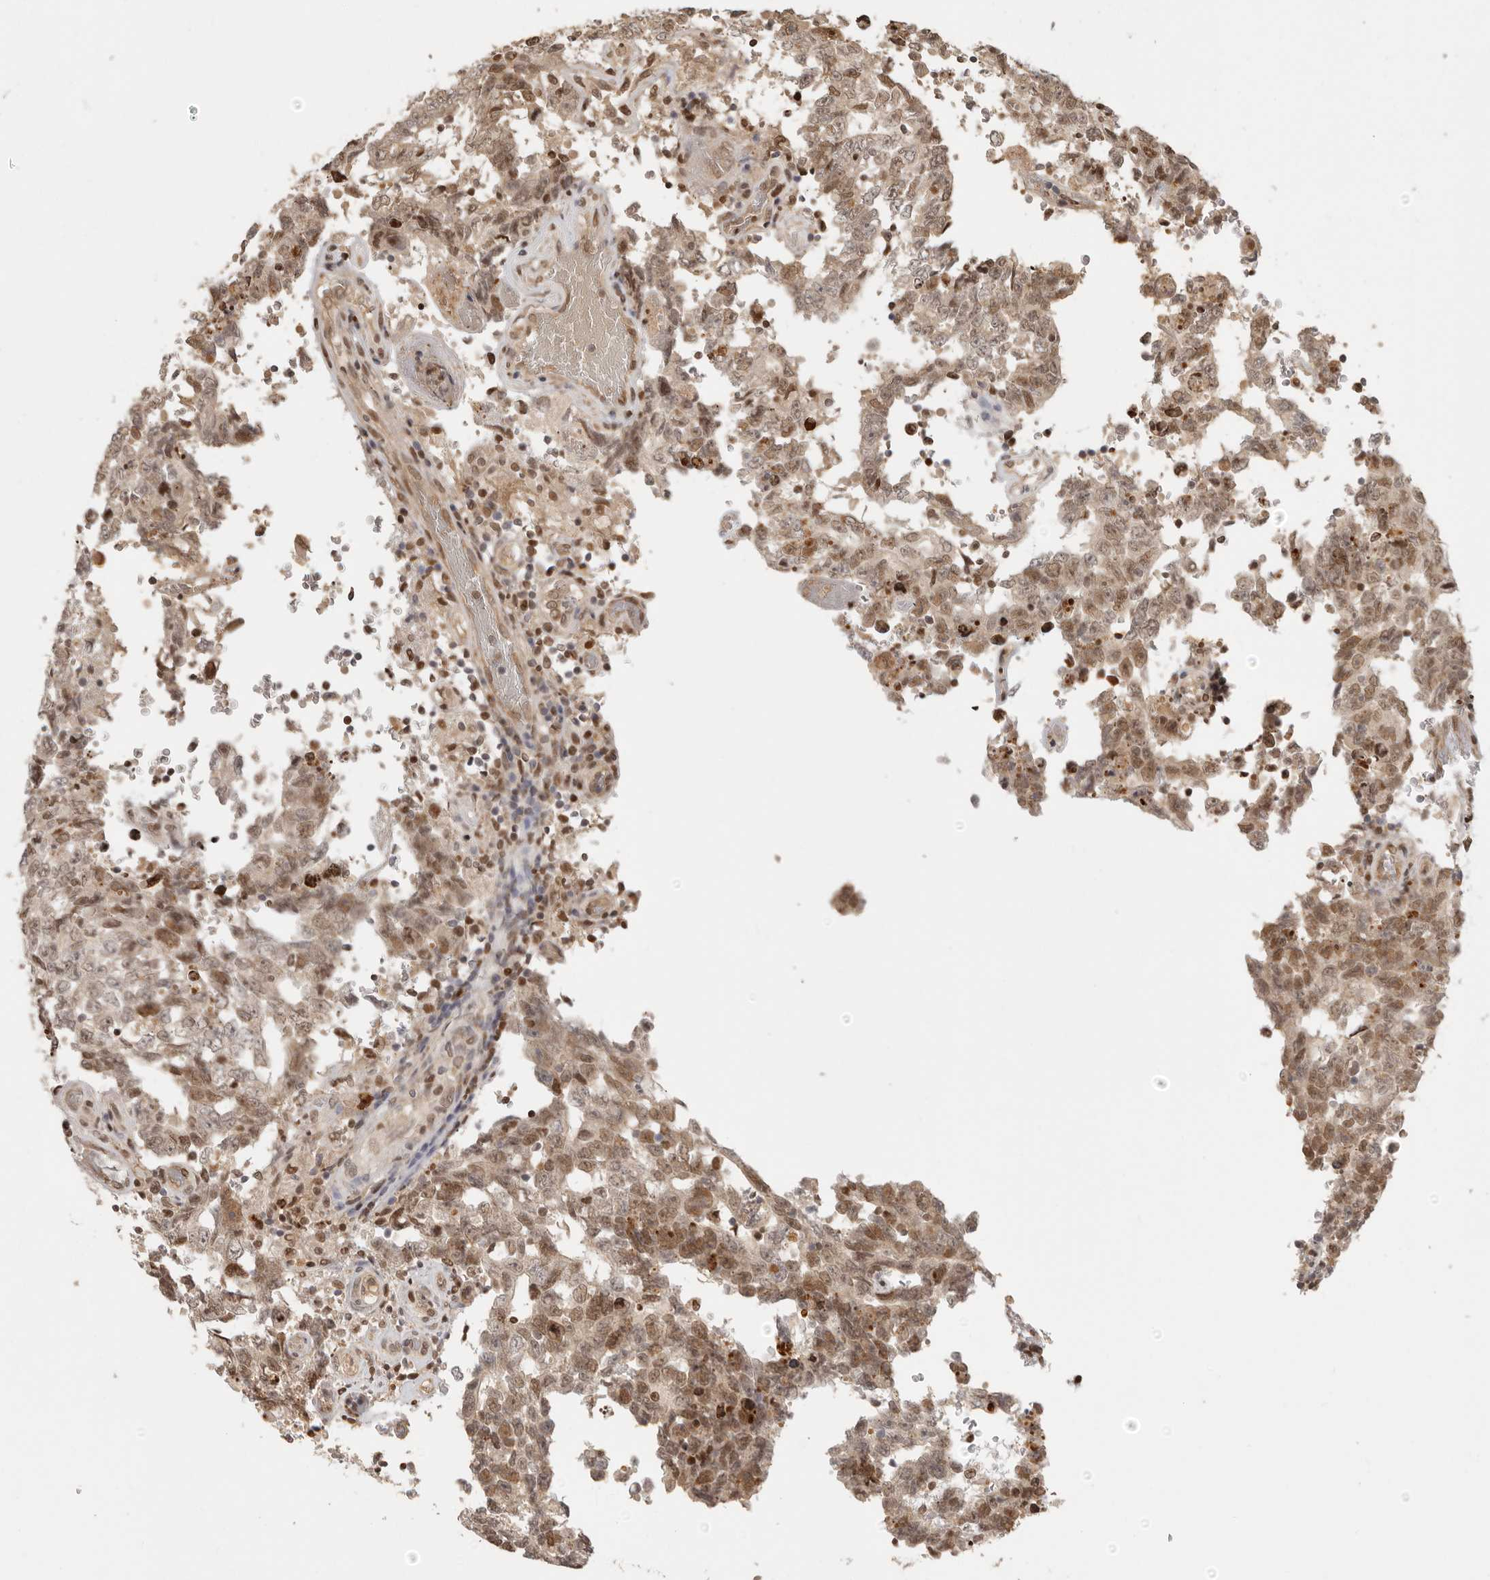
{"staining": {"intensity": "moderate", "quantity": ">75%", "location": "cytoplasmic/membranous,nuclear"}, "tissue": "testis cancer", "cell_type": "Tumor cells", "image_type": "cancer", "snomed": [{"axis": "morphology", "description": "Carcinoma, Embryonal, NOS"}, {"axis": "topography", "description": "Testis"}], "caption": "Protein expression analysis of human testis cancer reveals moderate cytoplasmic/membranous and nuclear positivity in about >75% of tumor cells.", "gene": "PSMA5", "patient": {"sex": "male", "age": 26}}